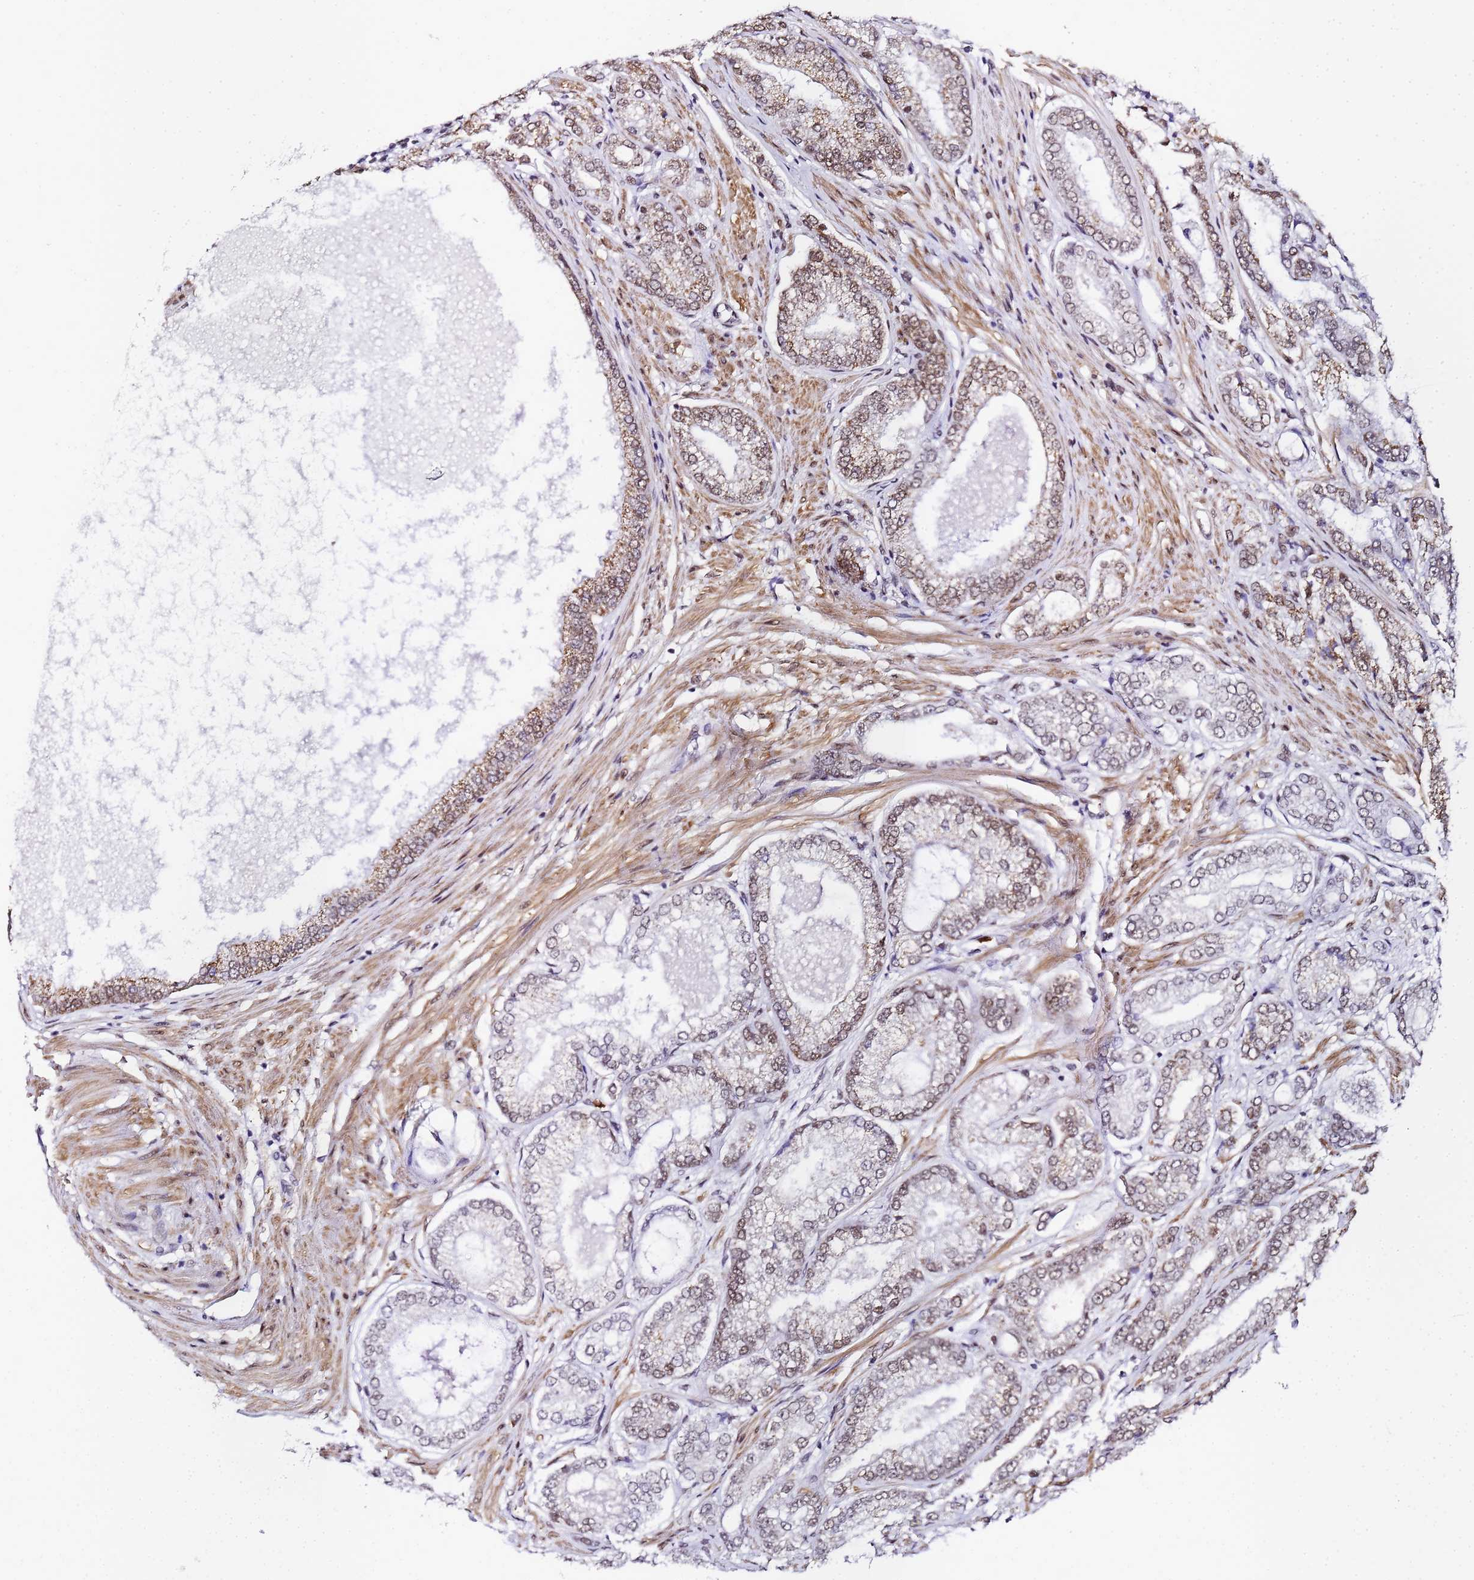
{"staining": {"intensity": "moderate", "quantity": "25%-75%", "location": "cytoplasmic/membranous,nuclear"}, "tissue": "prostate cancer", "cell_type": "Tumor cells", "image_type": "cancer", "snomed": [{"axis": "morphology", "description": "Adenocarcinoma, High grade"}, {"axis": "topography", "description": "Prostate"}], "caption": "A histopathology image showing moderate cytoplasmic/membranous and nuclear positivity in about 25%-75% of tumor cells in adenocarcinoma (high-grade) (prostate), as visualized by brown immunohistochemical staining.", "gene": "POLR1A", "patient": {"sex": "male", "age": 71}}